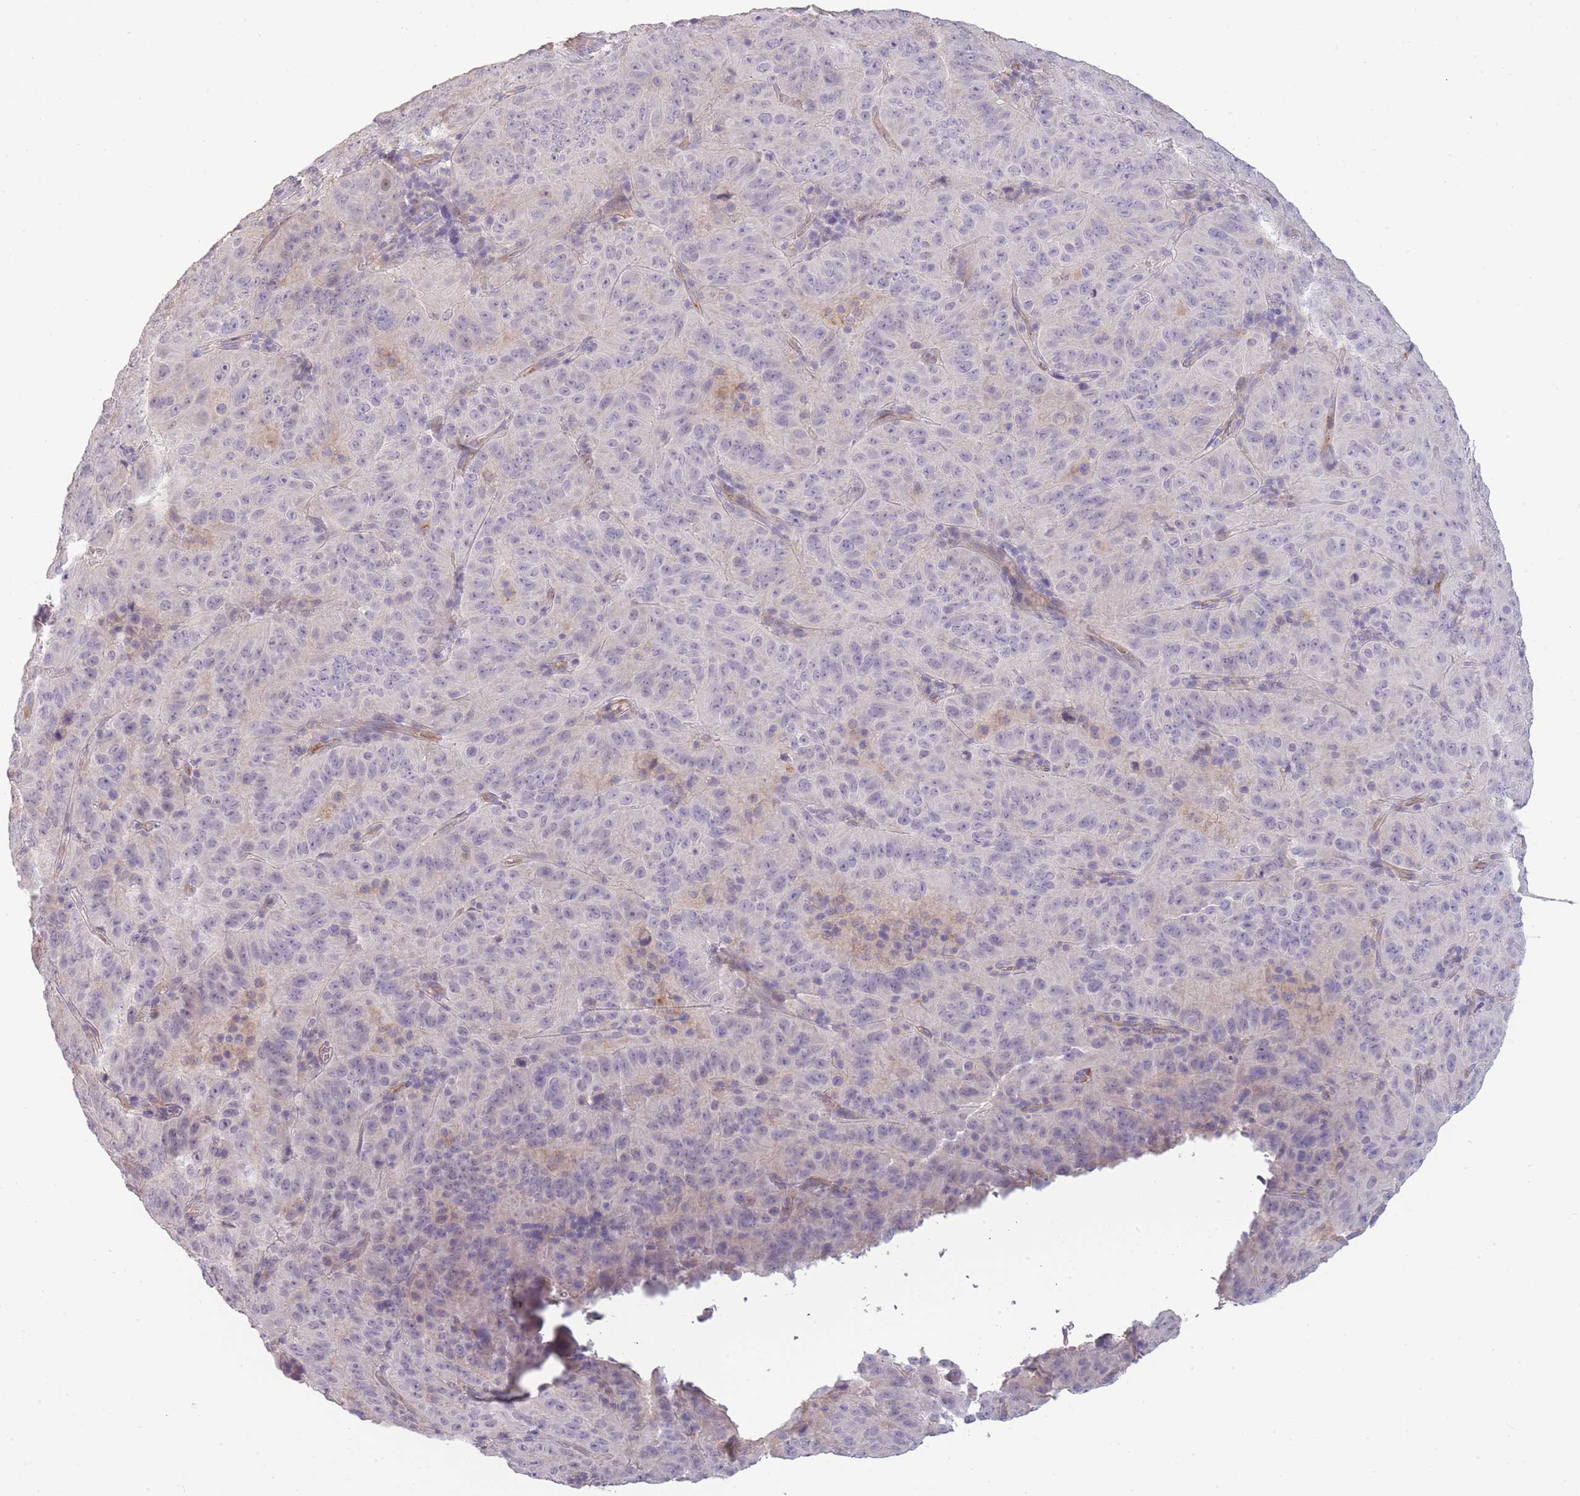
{"staining": {"intensity": "negative", "quantity": "none", "location": "none"}, "tissue": "pancreatic cancer", "cell_type": "Tumor cells", "image_type": "cancer", "snomed": [{"axis": "morphology", "description": "Adenocarcinoma, NOS"}, {"axis": "topography", "description": "Pancreas"}], "caption": "Tumor cells show no significant protein expression in pancreatic adenocarcinoma. (IHC, brightfield microscopy, high magnification).", "gene": "SLC8A2", "patient": {"sex": "male", "age": 63}}